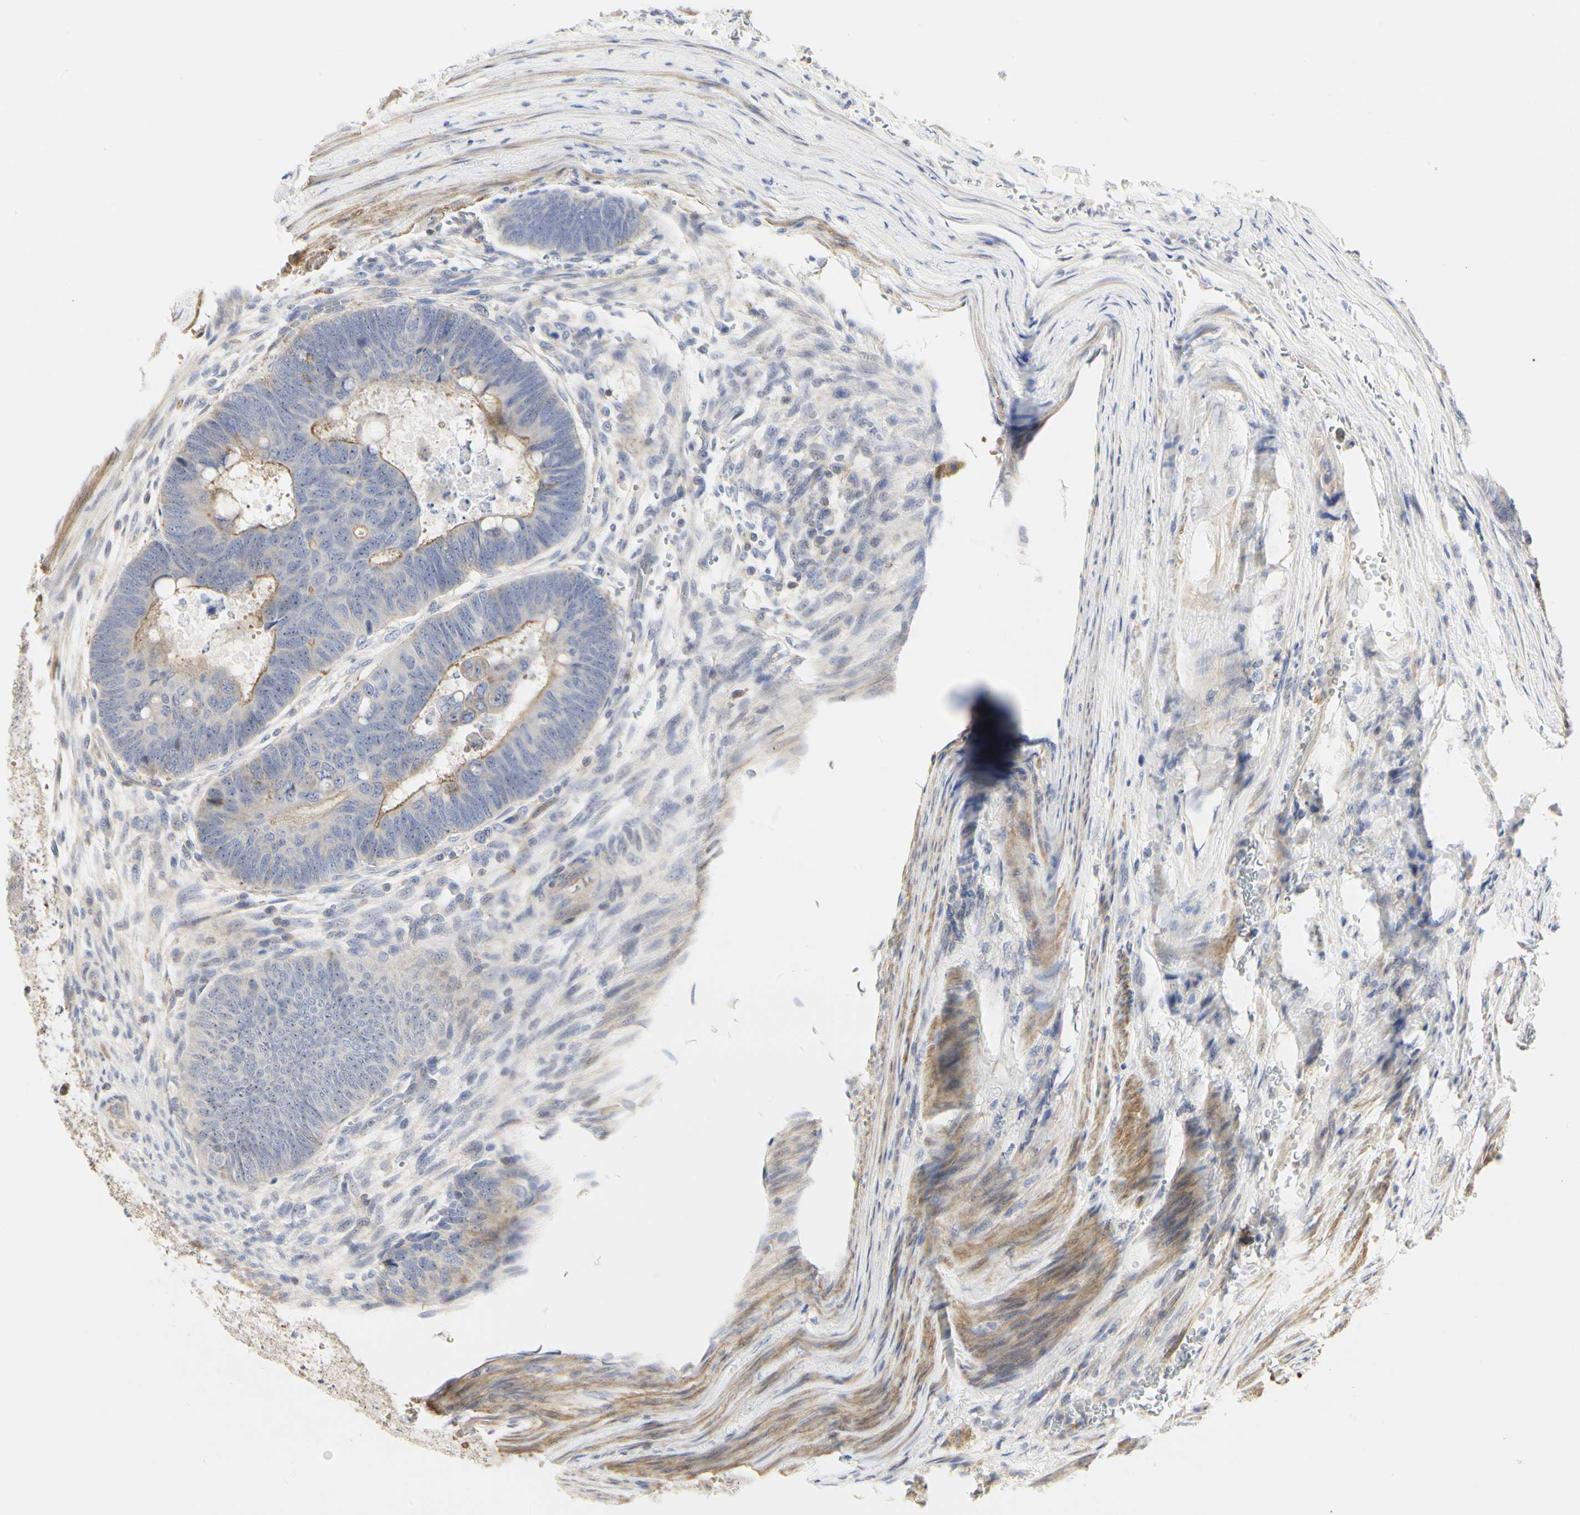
{"staining": {"intensity": "weak", "quantity": "<25%", "location": "cytoplasmic/membranous"}, "tissue": "colorectal cancer", "cell_type": "Tumor cells", "image_type": "cancer", "snomed": [{"axis": "morphology", "description": "Normal tissue, NOS"}, {"axis": "morphology", "description": "Adenocarcinoma, NOS"}, {"axis": "topography", "description": "Rectum"}, {"axis": "topography", "description": "Peripheral nerve tissue"}], "caption": "Colorectal cancer (adenocarcinoma) was stained to show a protein in brown. There is no significant staining in tumor cells. (DAB (3,3'-diaminobenzidine) immunohistochemistry (IHC) with hematoxylin counter stain).", "gene": "SHANK2", "patient": {"sex": "male", "age": 92}}